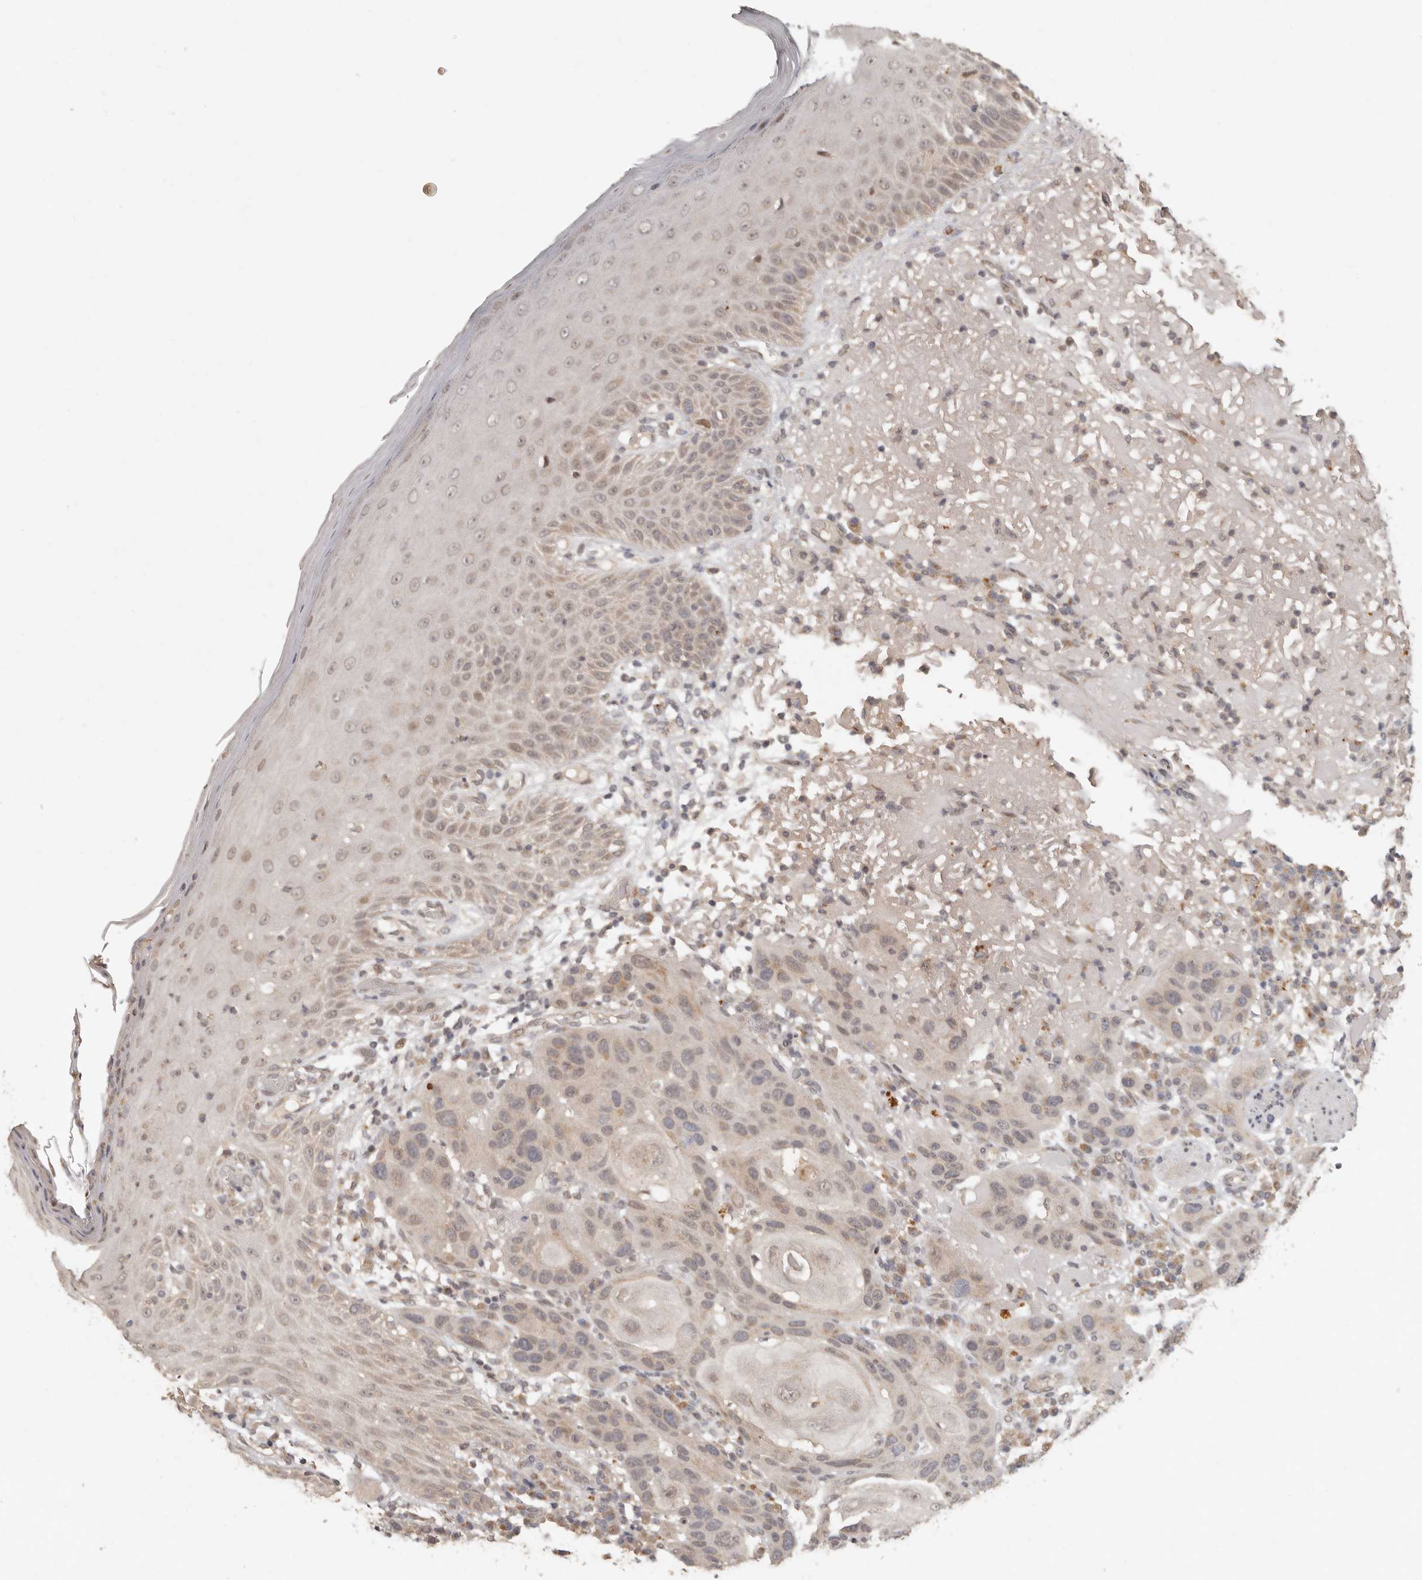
{"staining": {"intensity": "weak", "quantity": ">75%", "location": "cytoplasmic/membranous"}, "tissue": "skin cancer", "cell_type": "Tumor cells", "image_type": "cancer", "snomed": [{"axis": "morphology", "description": "Normal tissue, NOS"}, {"axis": "morphology", "description": "Squamous cell carcinoma, NOS"}, {"axis": "topography", "description": "Skin"}], "caption": "Skin cancer (squamous cell carcinoma) was stained to show a protein in brown. There is low levels of weak cytoplasmic/membranous positivity in approximately >75% of tumor cells. The staining was performed using DAB to visualize the protein expression in brown, while the nuclei were stained in blue with hematoxylin (Magnification: 20x).", "gene": "LRRC75A", "patient": {"sex": "female", "age": 96}}